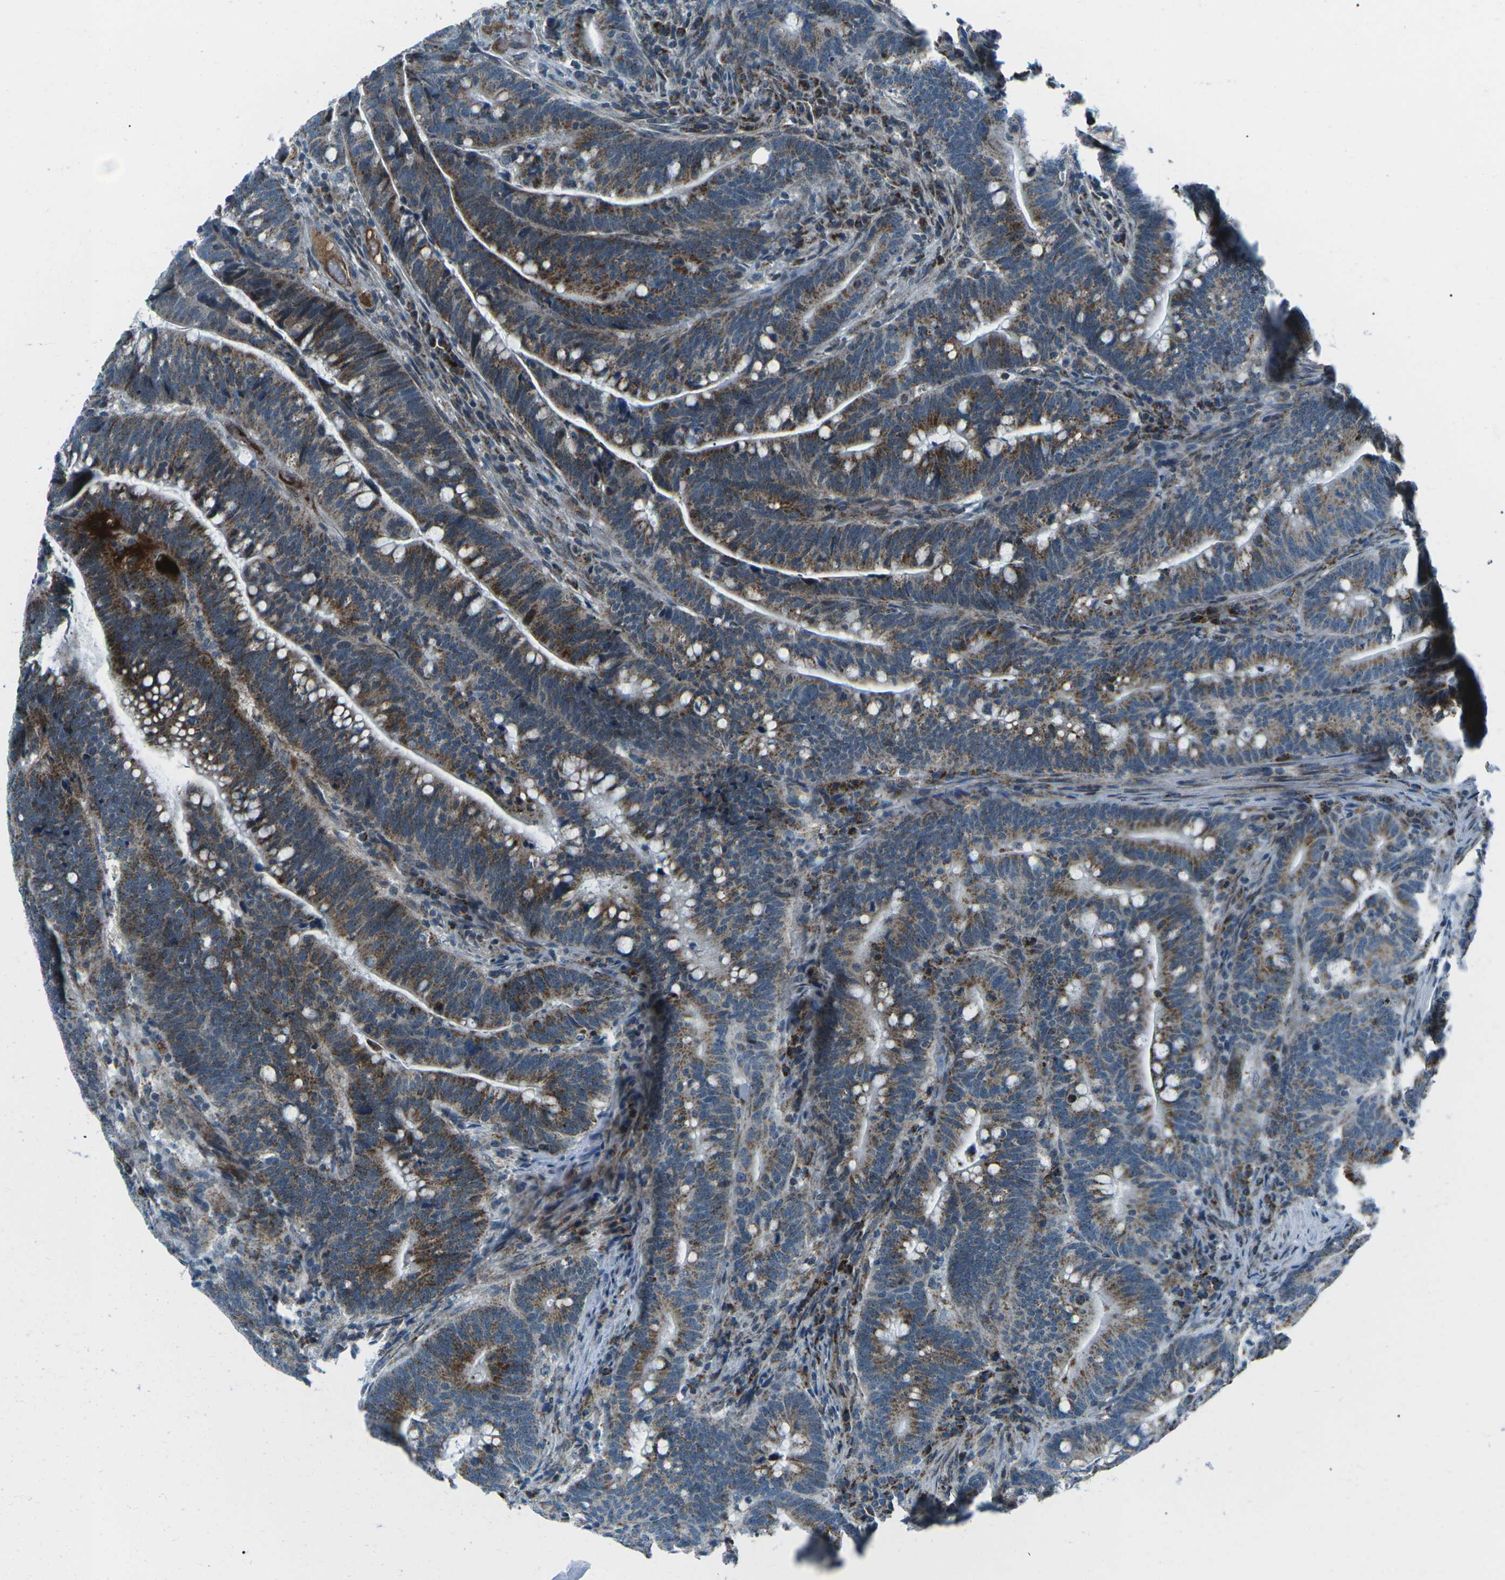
{"staining": {"intensity": "strong", "quantity": ">75%", "location": "cytoplasmic/membranous"}, "tissue": "colorectal cancer", "cell_type": "Tumor cells", "image_type": "cancer", "snomed": [{"axis": "morphology", "description": "Normal tissue, NOS"}, {"axis": "morphology", "description": "Adenocarcinoma, NOS"}, {"axis": "topography", "description": "Colon"}], "caption": "IHC of human colorectal cancer displays high levels of strong cytoplasmic/membranous staining in about >75% of tumor cells.", "gene": "RFESD", "patient": {"sex": "female", "age": 66}}